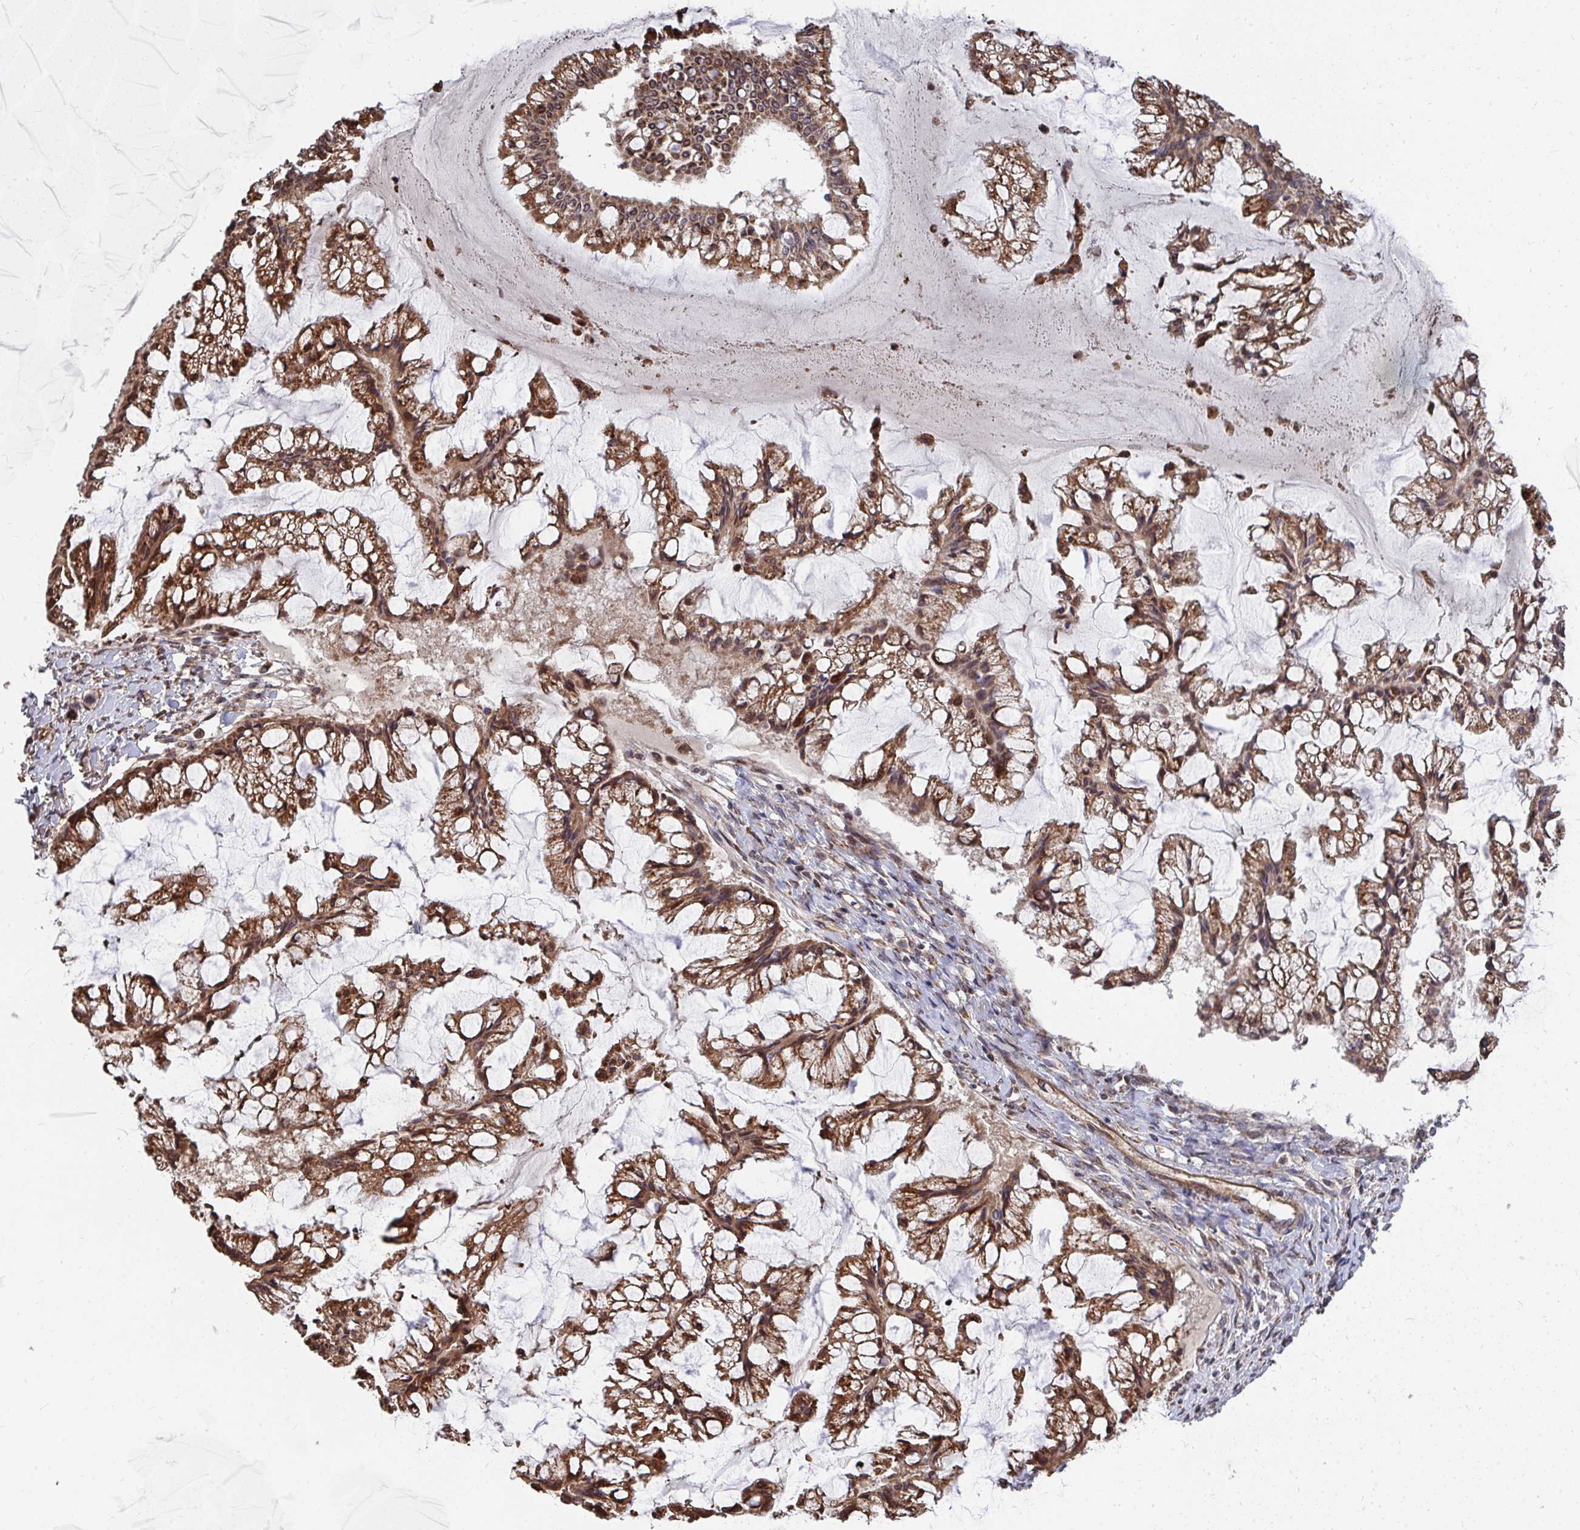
{"staining": {"intensity": "moderate", "quantity": ">75%", "location": "cytoplasmic/membranous"}, "tissue": "ovarian cancer", "cell_type": "Tumor cells", "image_type": "cancer", "snomed": [{"axis": "morphology", "description": "Cystadenocarcinoma, mucinous, NOS"}, {"axis": "topography", "description": "Ovary"}], "caption": "Moderate cytoplasmic/membranous positivity for a protein is appreciated in approximately >75% of tumor cells of ovarian mucinous cystadenocarcinoma using immunohistochemistry.", "gene": "FAM89A", "patient": {"sex": "female", "age": 73}}